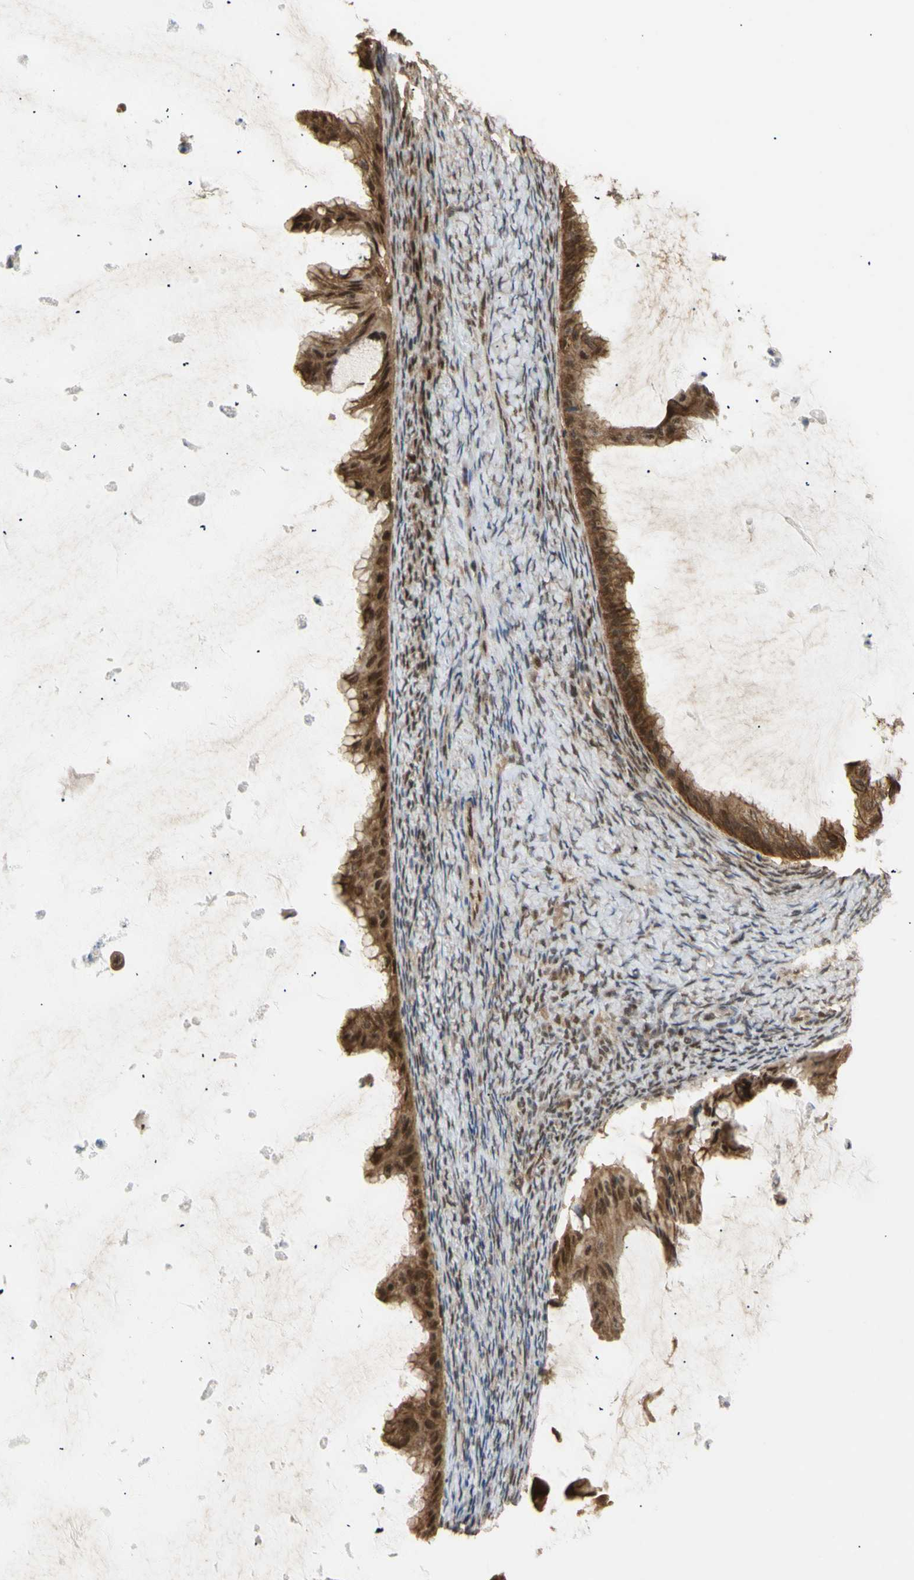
{"staining": {"intensity": "strong", "quantity": ">75%", "location": "cytoplasmic/membranous,nuclear"}, "tissue": "ovarian cancer", "cell_type": "Tumor cells", "image_type": "cancer", "snomed": [{"axis": "morphology", "description": "Cystadenocarcinoma, mucinous, NOS"}, {"axis": "topography", "description": "Ovary"}], "caption": "Ovarian cancer was stained to show a protein in brown. There is high levels of strong cytoplasmic/membranous and nuclear positivity in about >75% of tumor cells. (IHC, brightfield microscopy, high magnification).", "gene": "GTF2E2", "patient": {"sex": "female", "age": 61}}